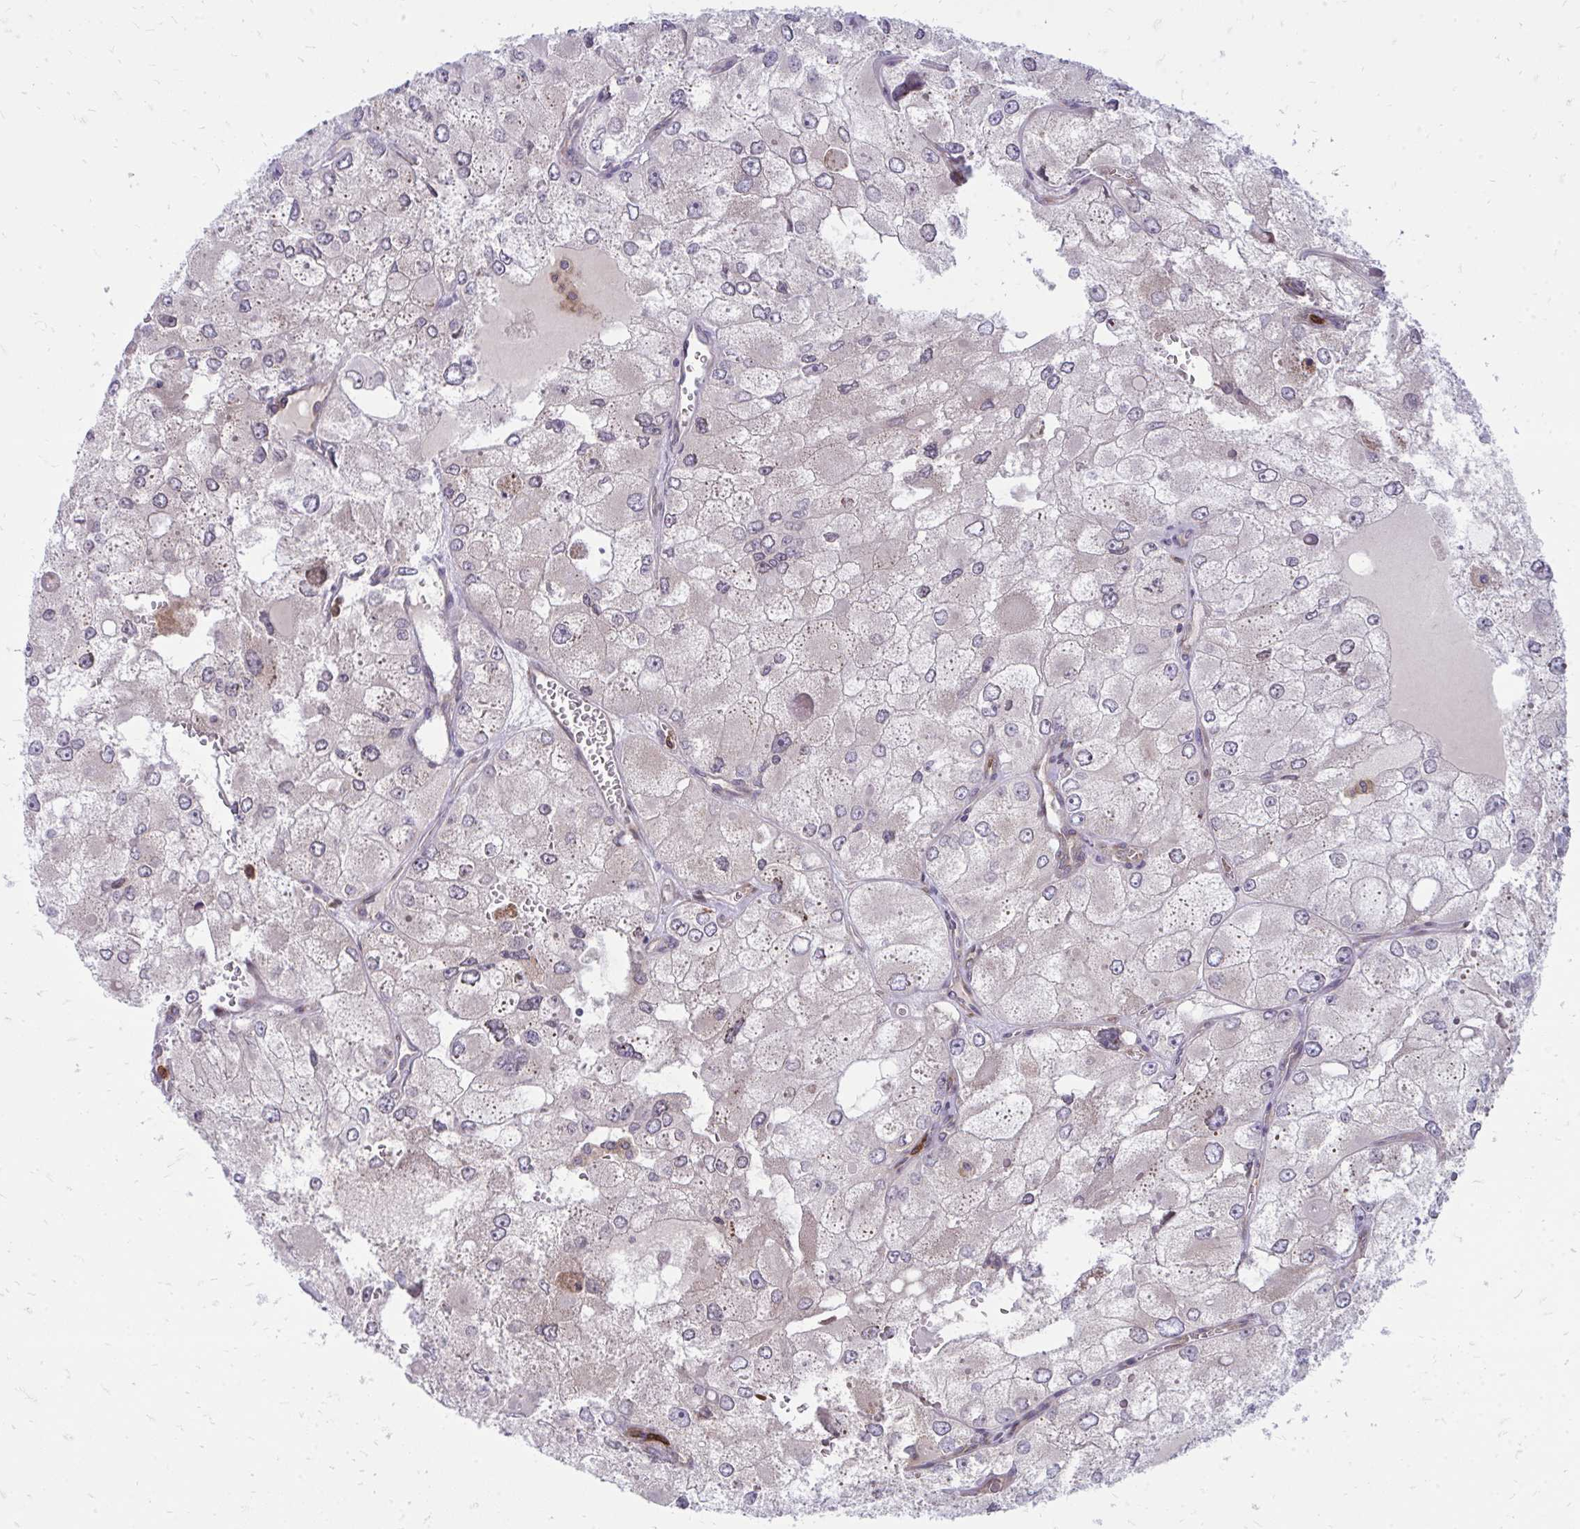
{"staining": {"intensity": "negative", "quantity": "none", "location": "none"}, "tissue": "renal cancer", "cell_type": "Tumor cells", "image_type": "cancer", "snomed": [{"axis": "morphology", "description": "Adenocarcinoma, NOS"}, {"axis": "topography", "description": "Kidney"}], "caption": "Human renal adenocarcinoma stained for a protein using IHC reveals no expression in tumor cells.", "gene": "ASAP1", "patient": {"sex": "female", "age": 70}}